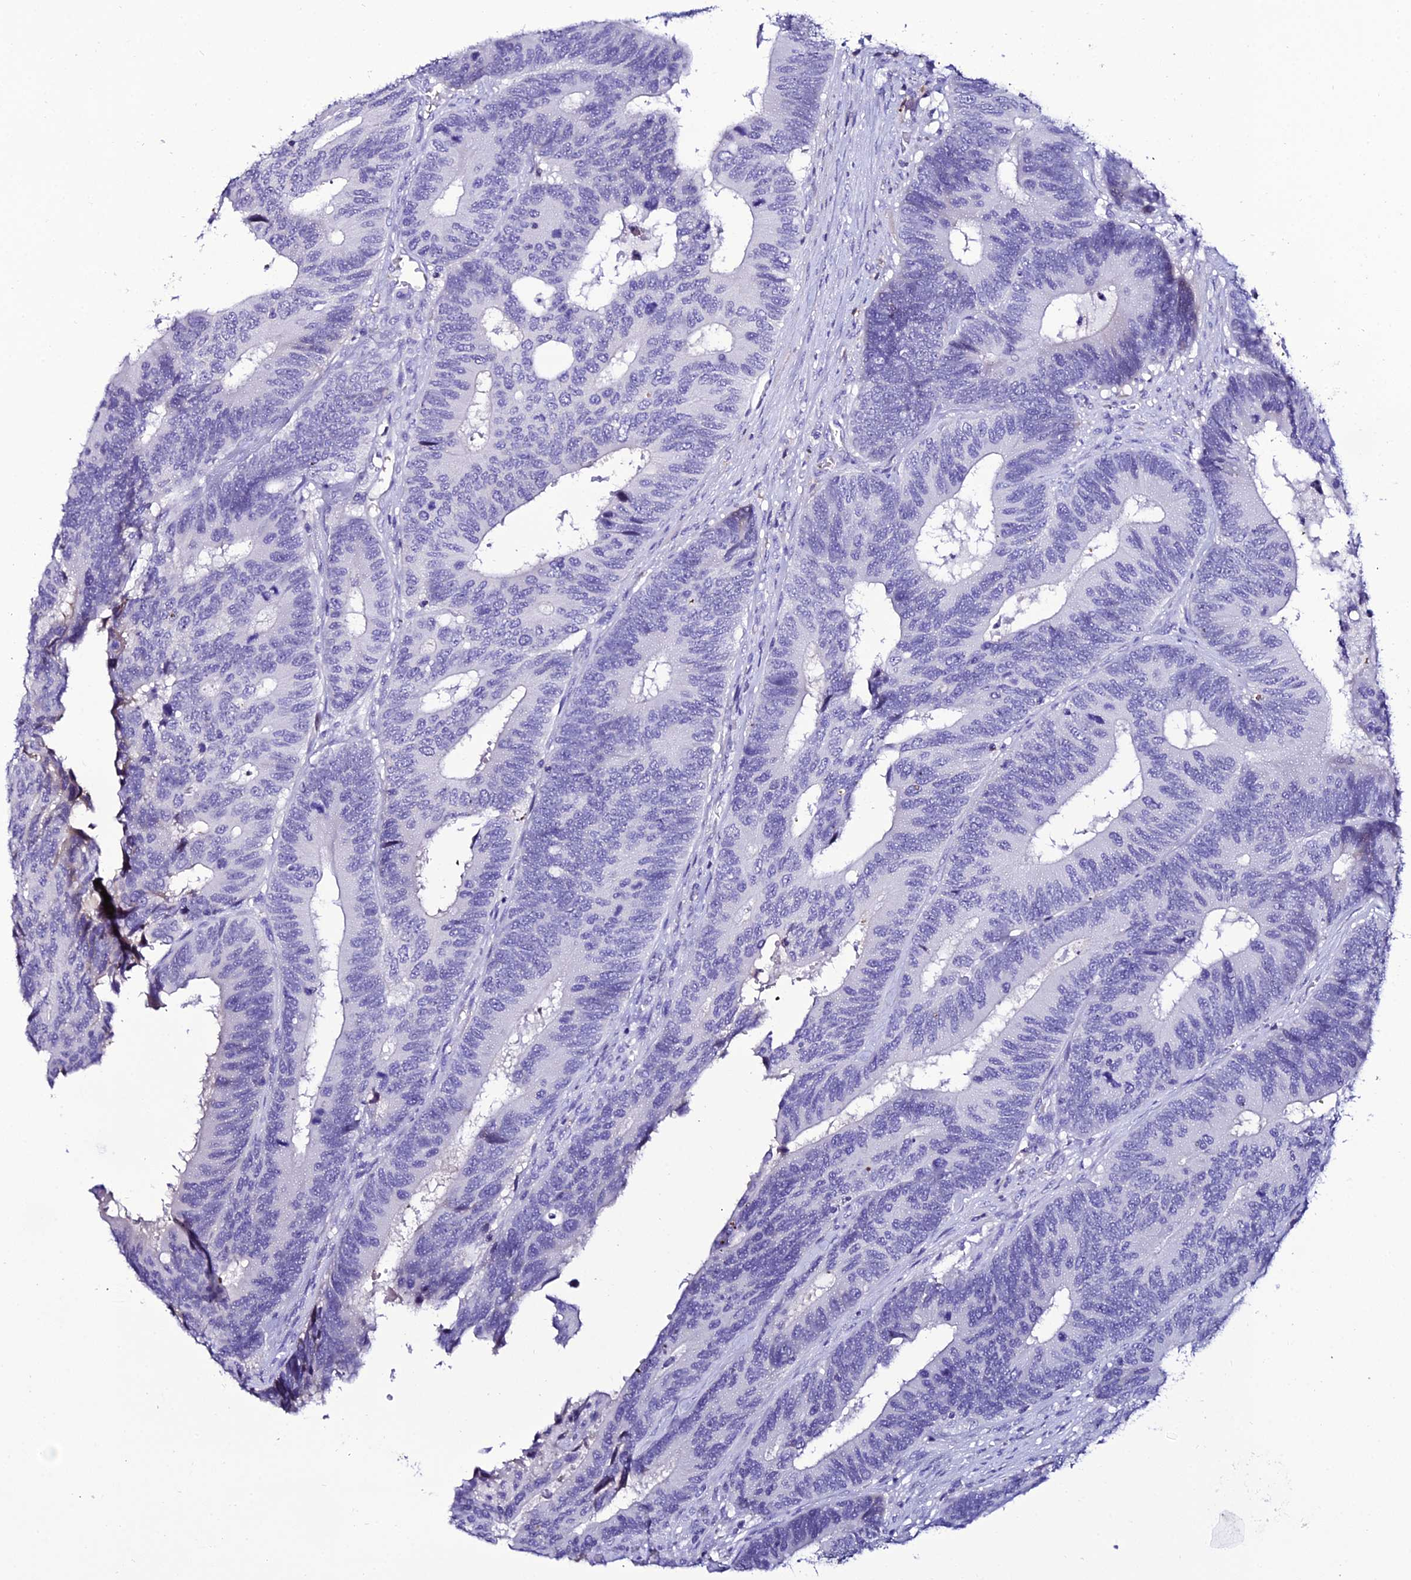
{"staining": {"intensity": "negative", "quantity": "none", "location": "none"}, "tissue": "colorectal cancer", "cell_type": "Tumor cells", "image_type": "cancer", "snomed": [{"axis": "morphology", "description": "Adenocarcinoma, NOS"}, {"axis": "topography", "description": "Colon"}], "caption": "Tumor cells are negative for brown protein staining in colorectal adenocarcinoma.", "gene": "DEFB132", "patient": {"sex": "male", "age": 87}}